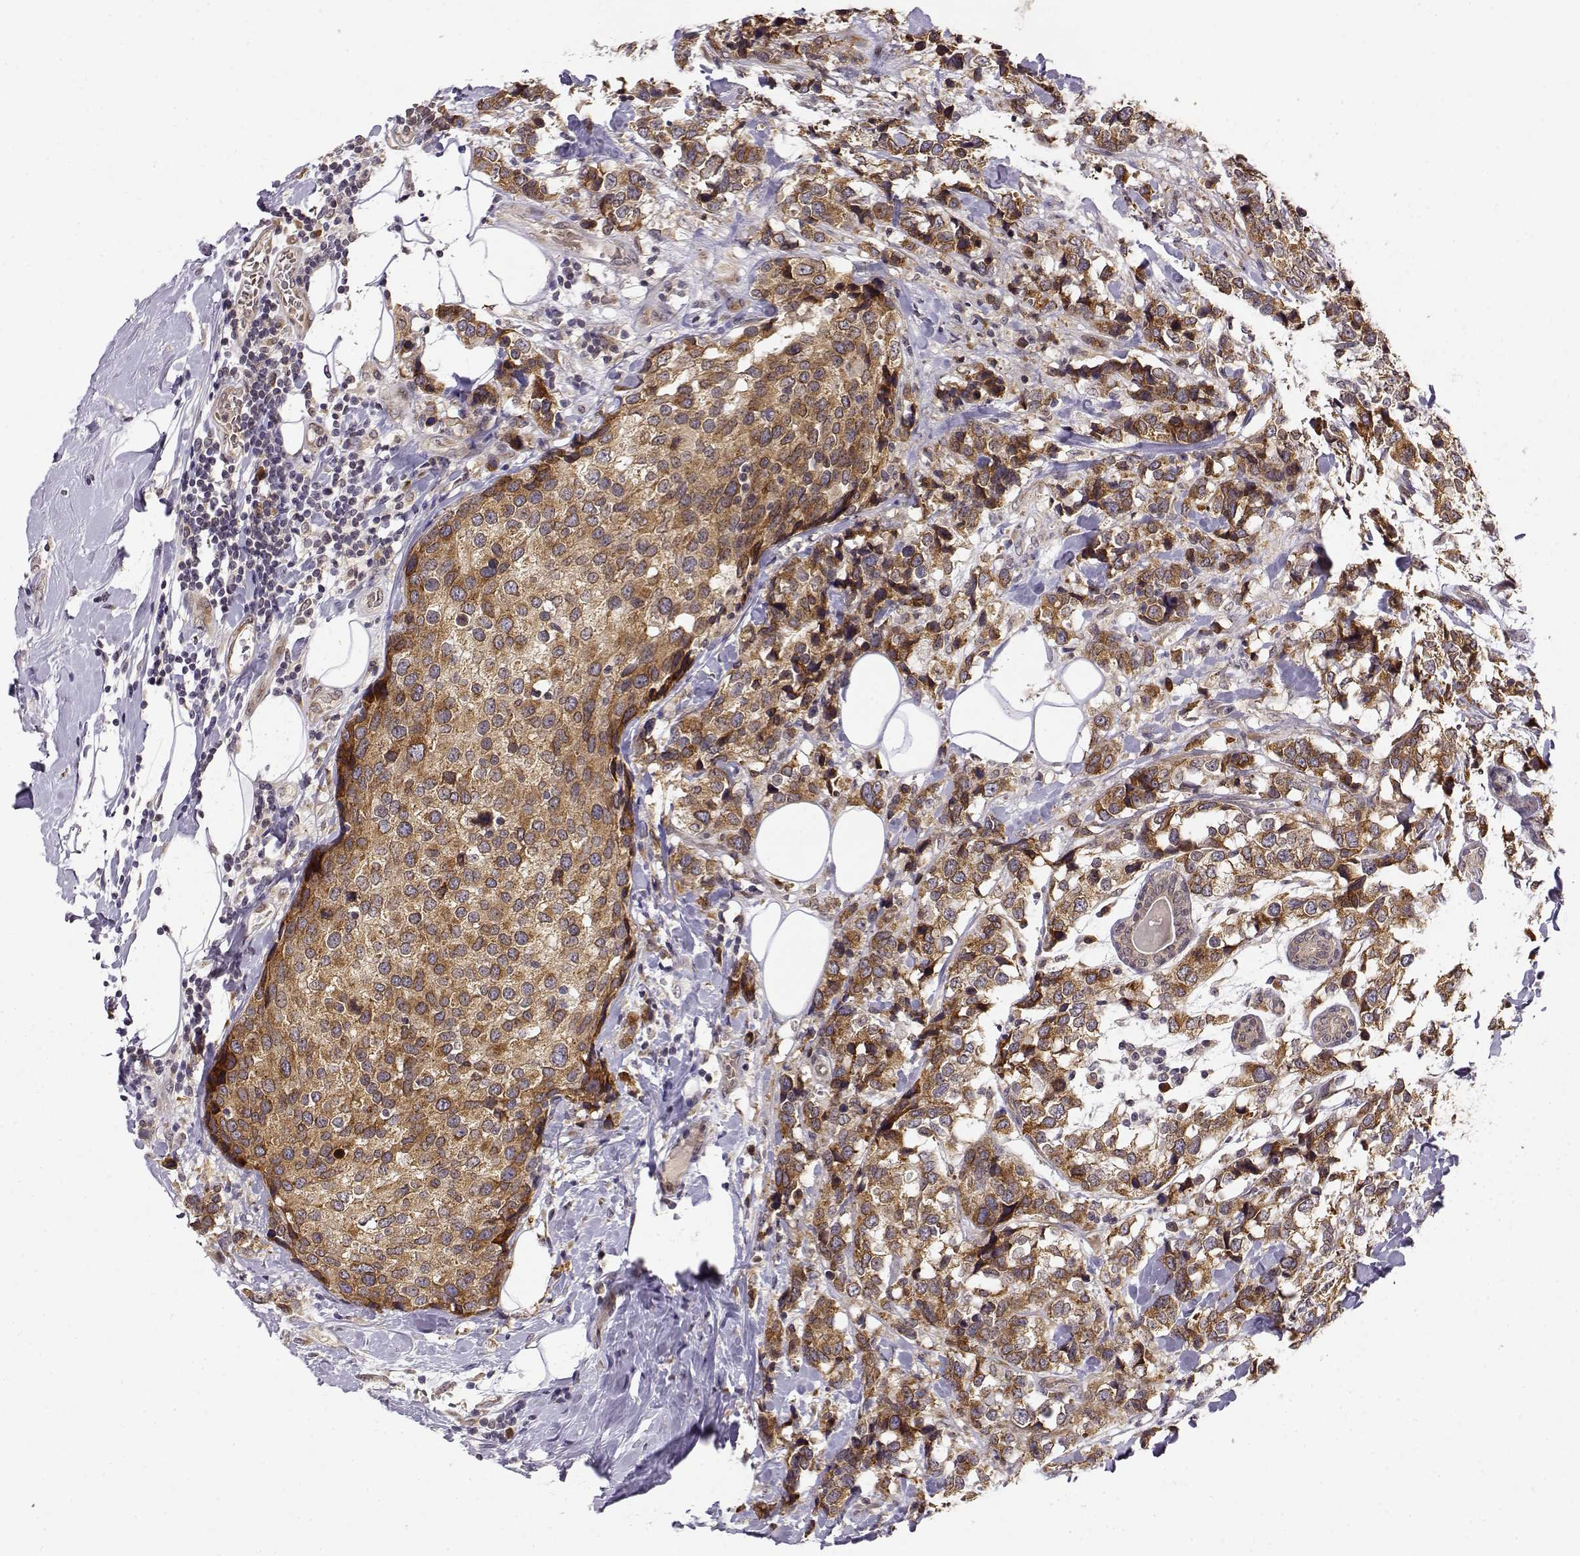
{"staining": {"intensity": "moderate", "quantity": ">75%", "location": "cytoplasmic/membranous"}, "tissue": "breast cancer", "cell_type": "Tumor cells", "image_type": "cancer", "snomed": [{"axis": "morphology", "description": "Lobular carcinoma"}, {"axis": "topography", "description": "Breast"}], "caption": "This micrograph displays immunohistochemistry staining of lobular carcinoma (breast), with medium moderate cytoplasmic/membranous staining in approximately >75% of tumor cells.", "gene": "ERGIC2", "patient": {"sex": "female", "age": 59}}